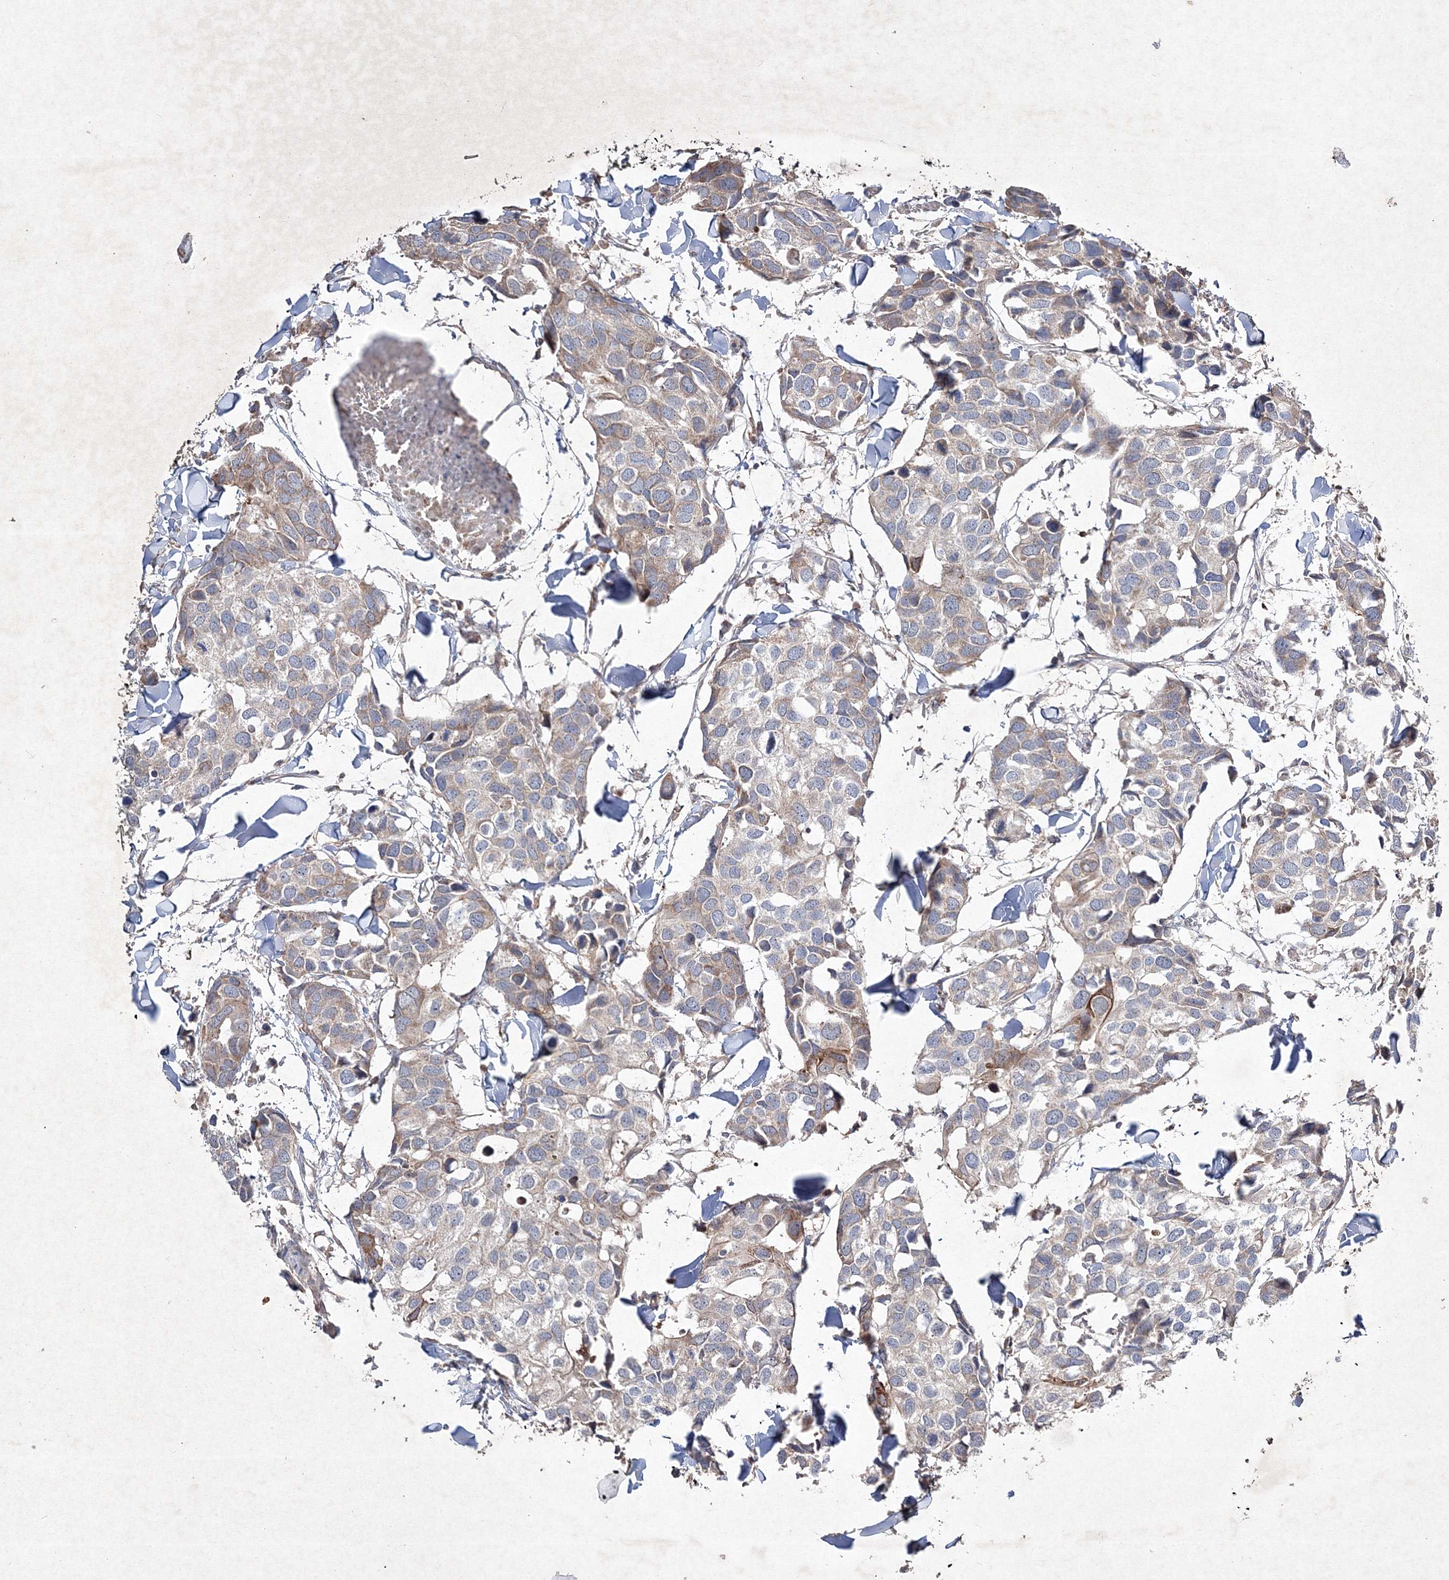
{"staining": {"intensity": "moderate", "quantity": "<25%", "location": "cytoplasmic/membranous"}, "tissue": "breast cancer", "cell_type": "Tumor cells", "image_type": "cancer", "snomed": [{"axis": "morphology", "description": "Duct carcinoma"}, {"axis": "topography", "description": "Breast"}], "caption": "This is an image of immunohistochemistry staining of infiltrating ductal carcinoma (breast), which shows moderate staining in the cytoplasmic/membranous of tumor cells.", "gene": "GFM1", "patient": {"sex": "female", "age": 83}}